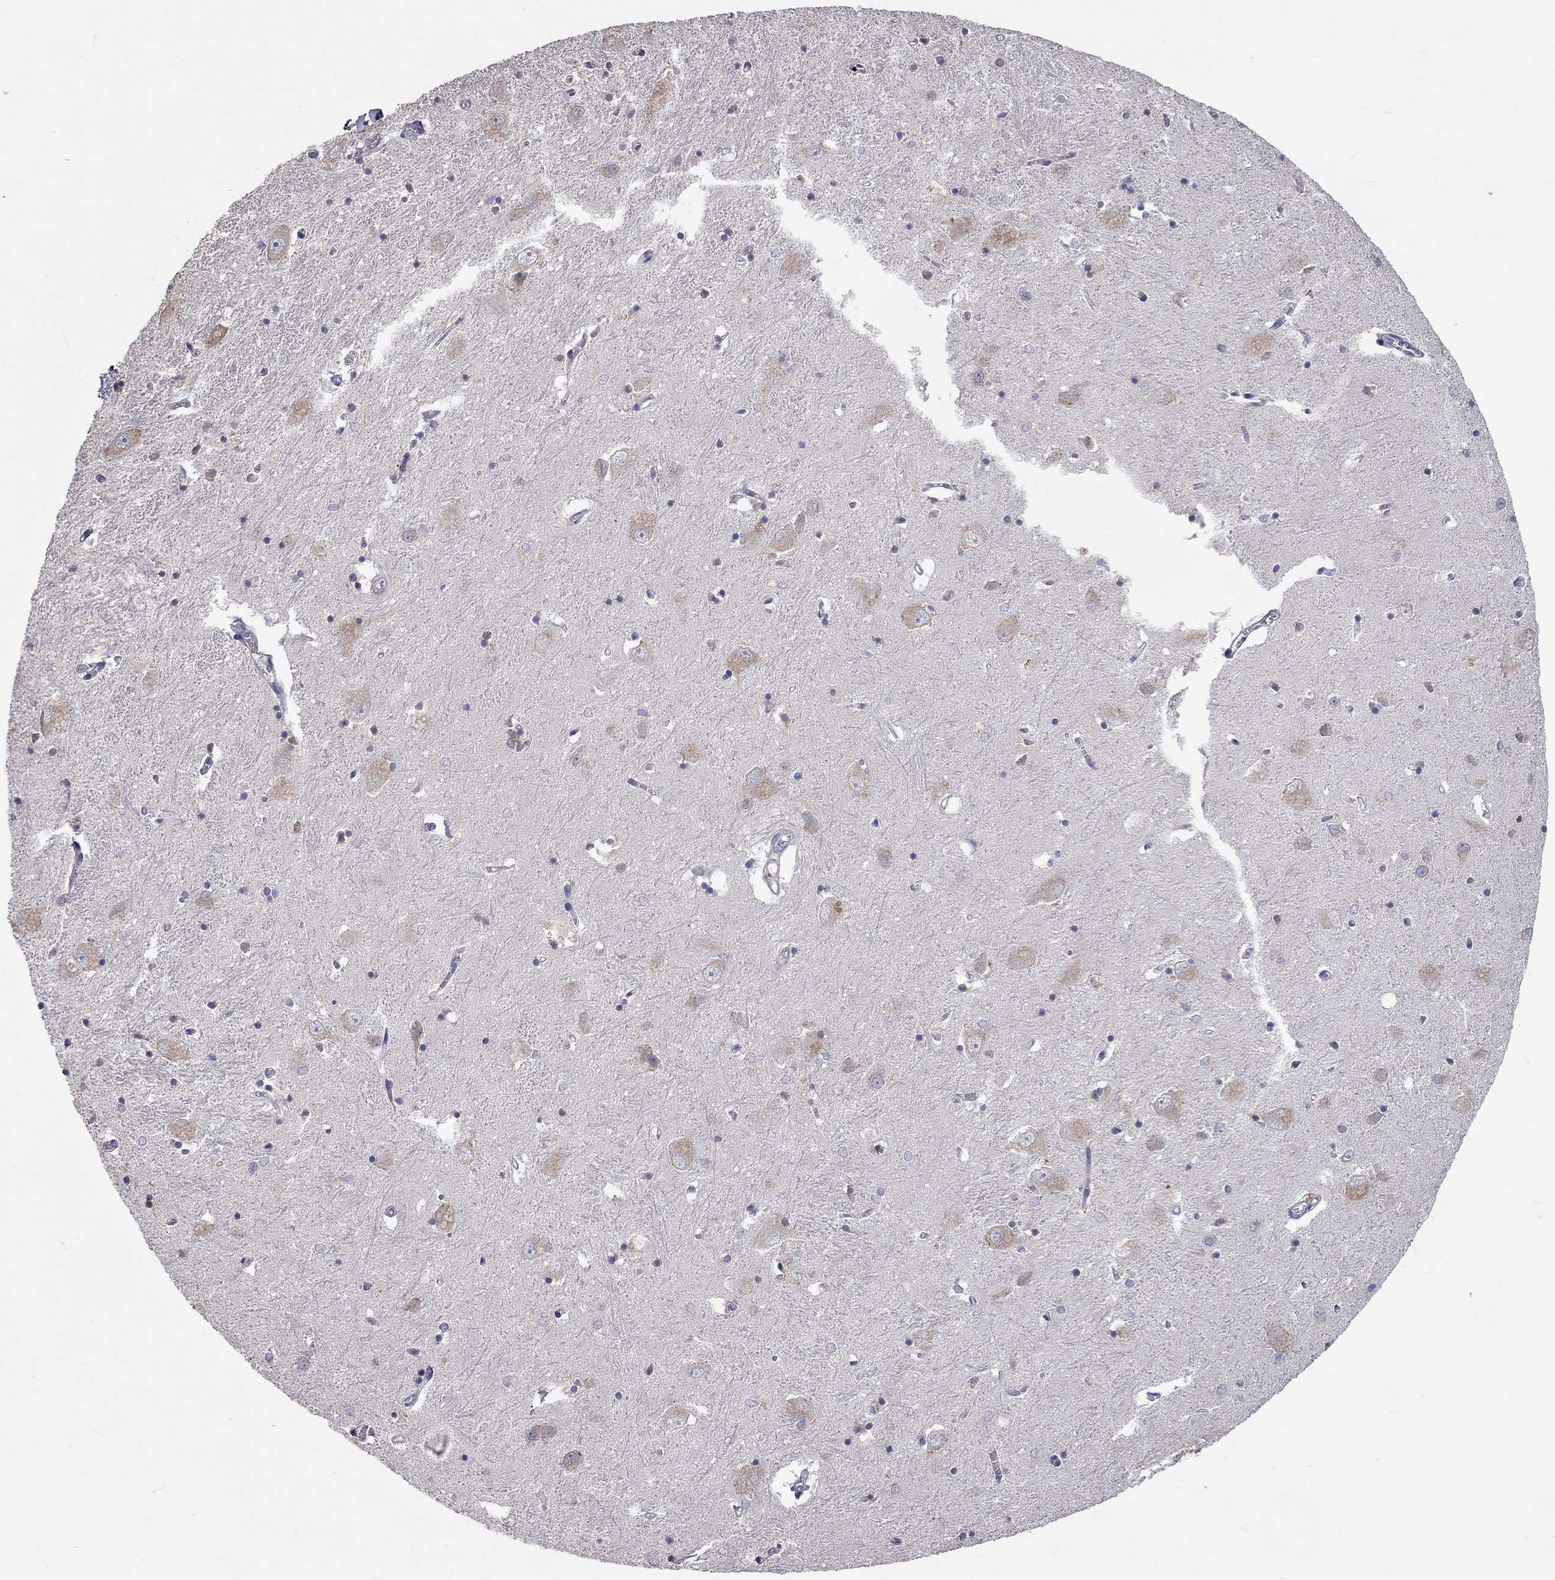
{"staining": {"intensity": "negative", "quantity": "none", "location": "none"}, "tissue": "caudate", "cell_type": "Glial cells", "image_type": "normal", "snomed": [{"axis": "morphology", "description": "Normal tissue, NOS"}, {"axis": "topography", "description": "Lateral ventricle wall"}], "caption": "An immunohistochemistry histopathology image of unremarkable caudate is shown. There is no staining in glial cells of caudate.", "gene": "XAGE2", "patient": {"sex": "male", "age": 54}}